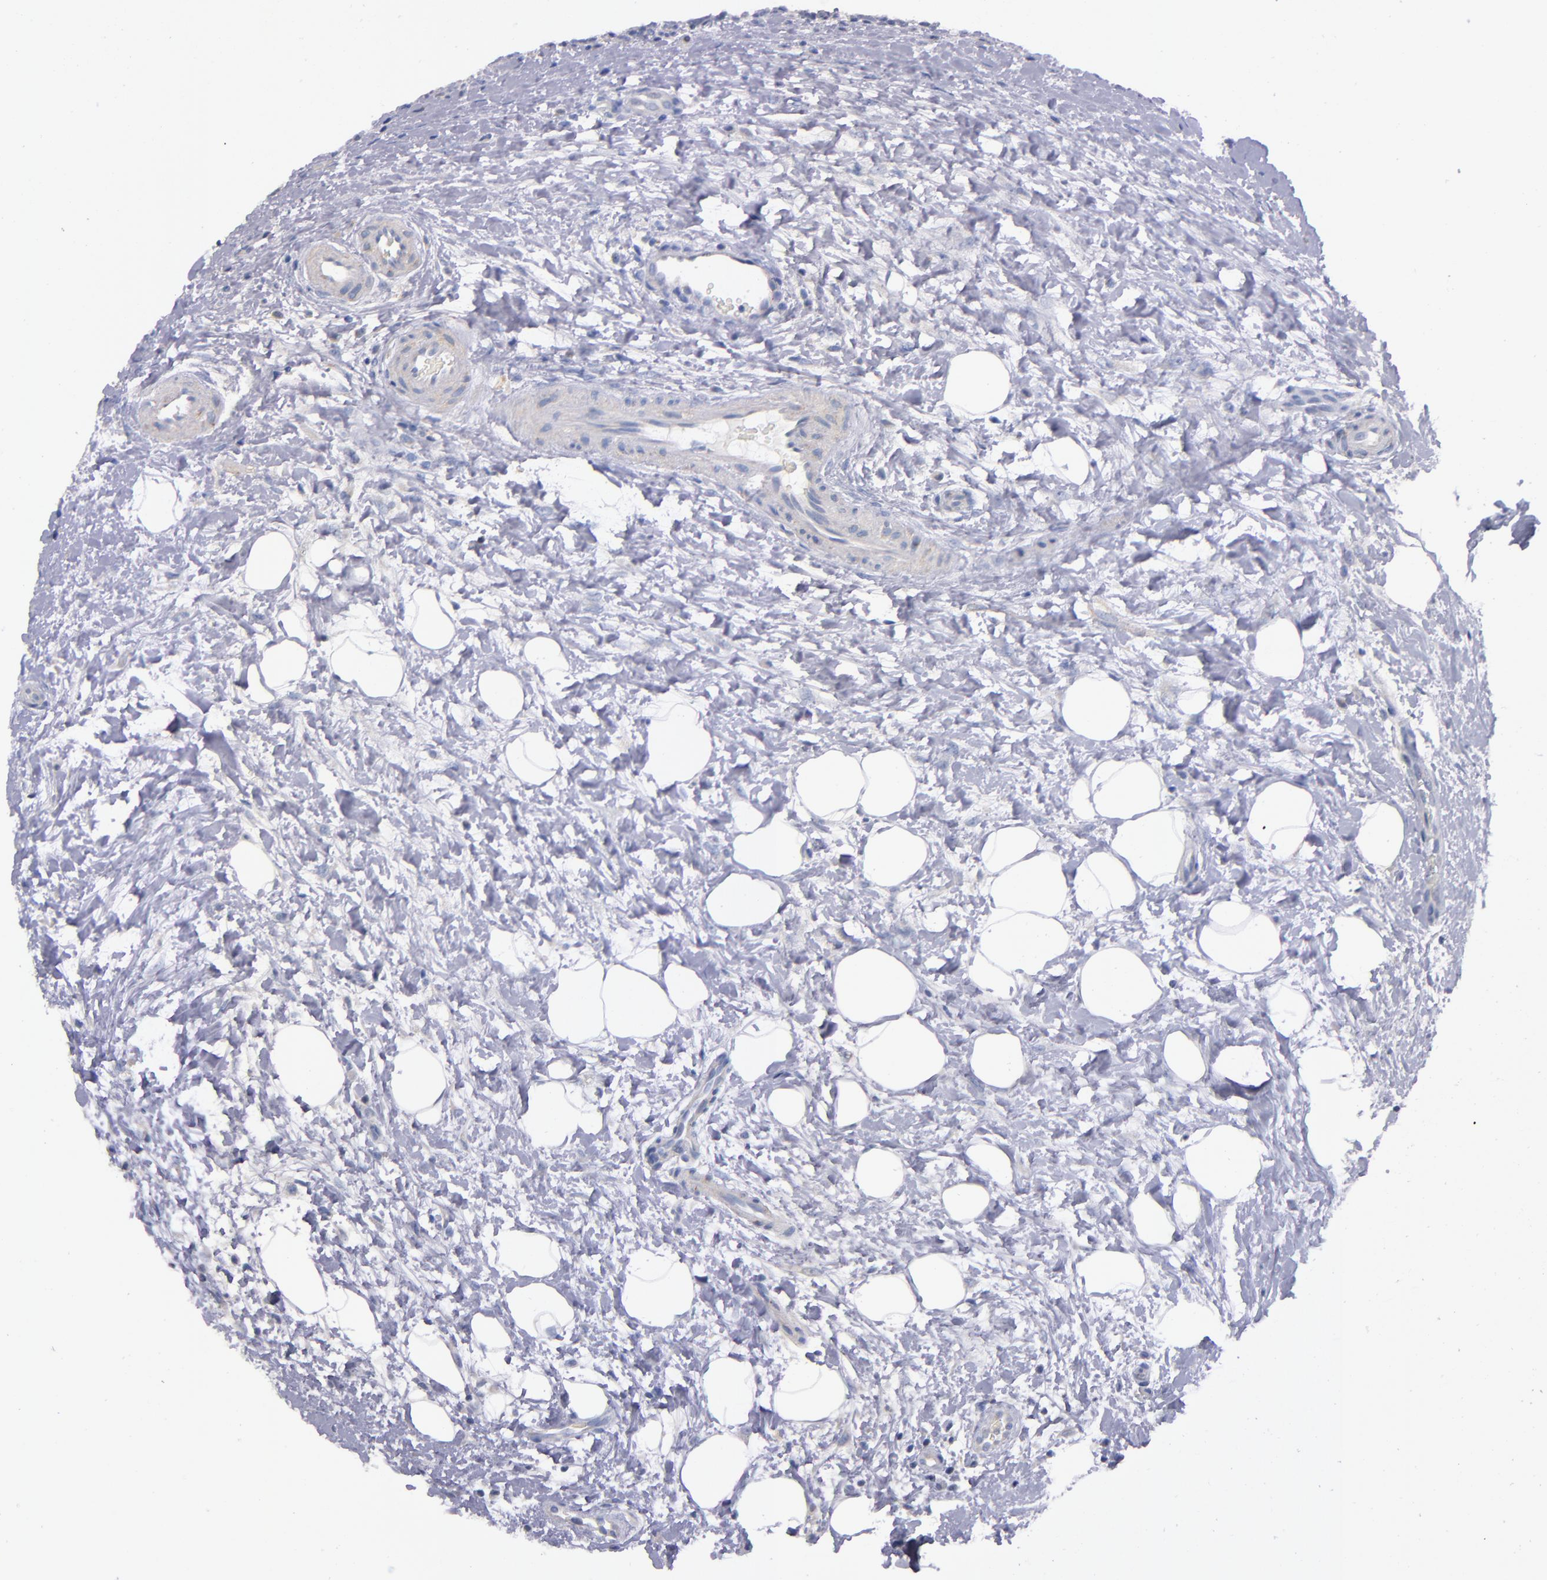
{"staining": {"intensity": "negative", "quantity": "none", "location": "none"}, "tissue": "lymphoma", "cell_type": "Tumor cells", "image_type": "cancer", "snomed": [{"axis": "morphology", "description": "Malignant lymphoma, non-Hodgkin's type, Low grade"}, {"axis": "topography", "description": "Lymph node"}], "caption": "Human malignant lymphoma, non-Hodgkin's type (low-grade) stained for a protein using immunohistochemistry demonstrates no staining in tumor cells.", "gene": "CNTNAP2", "patient": {"sex": "female", "age": 76}}